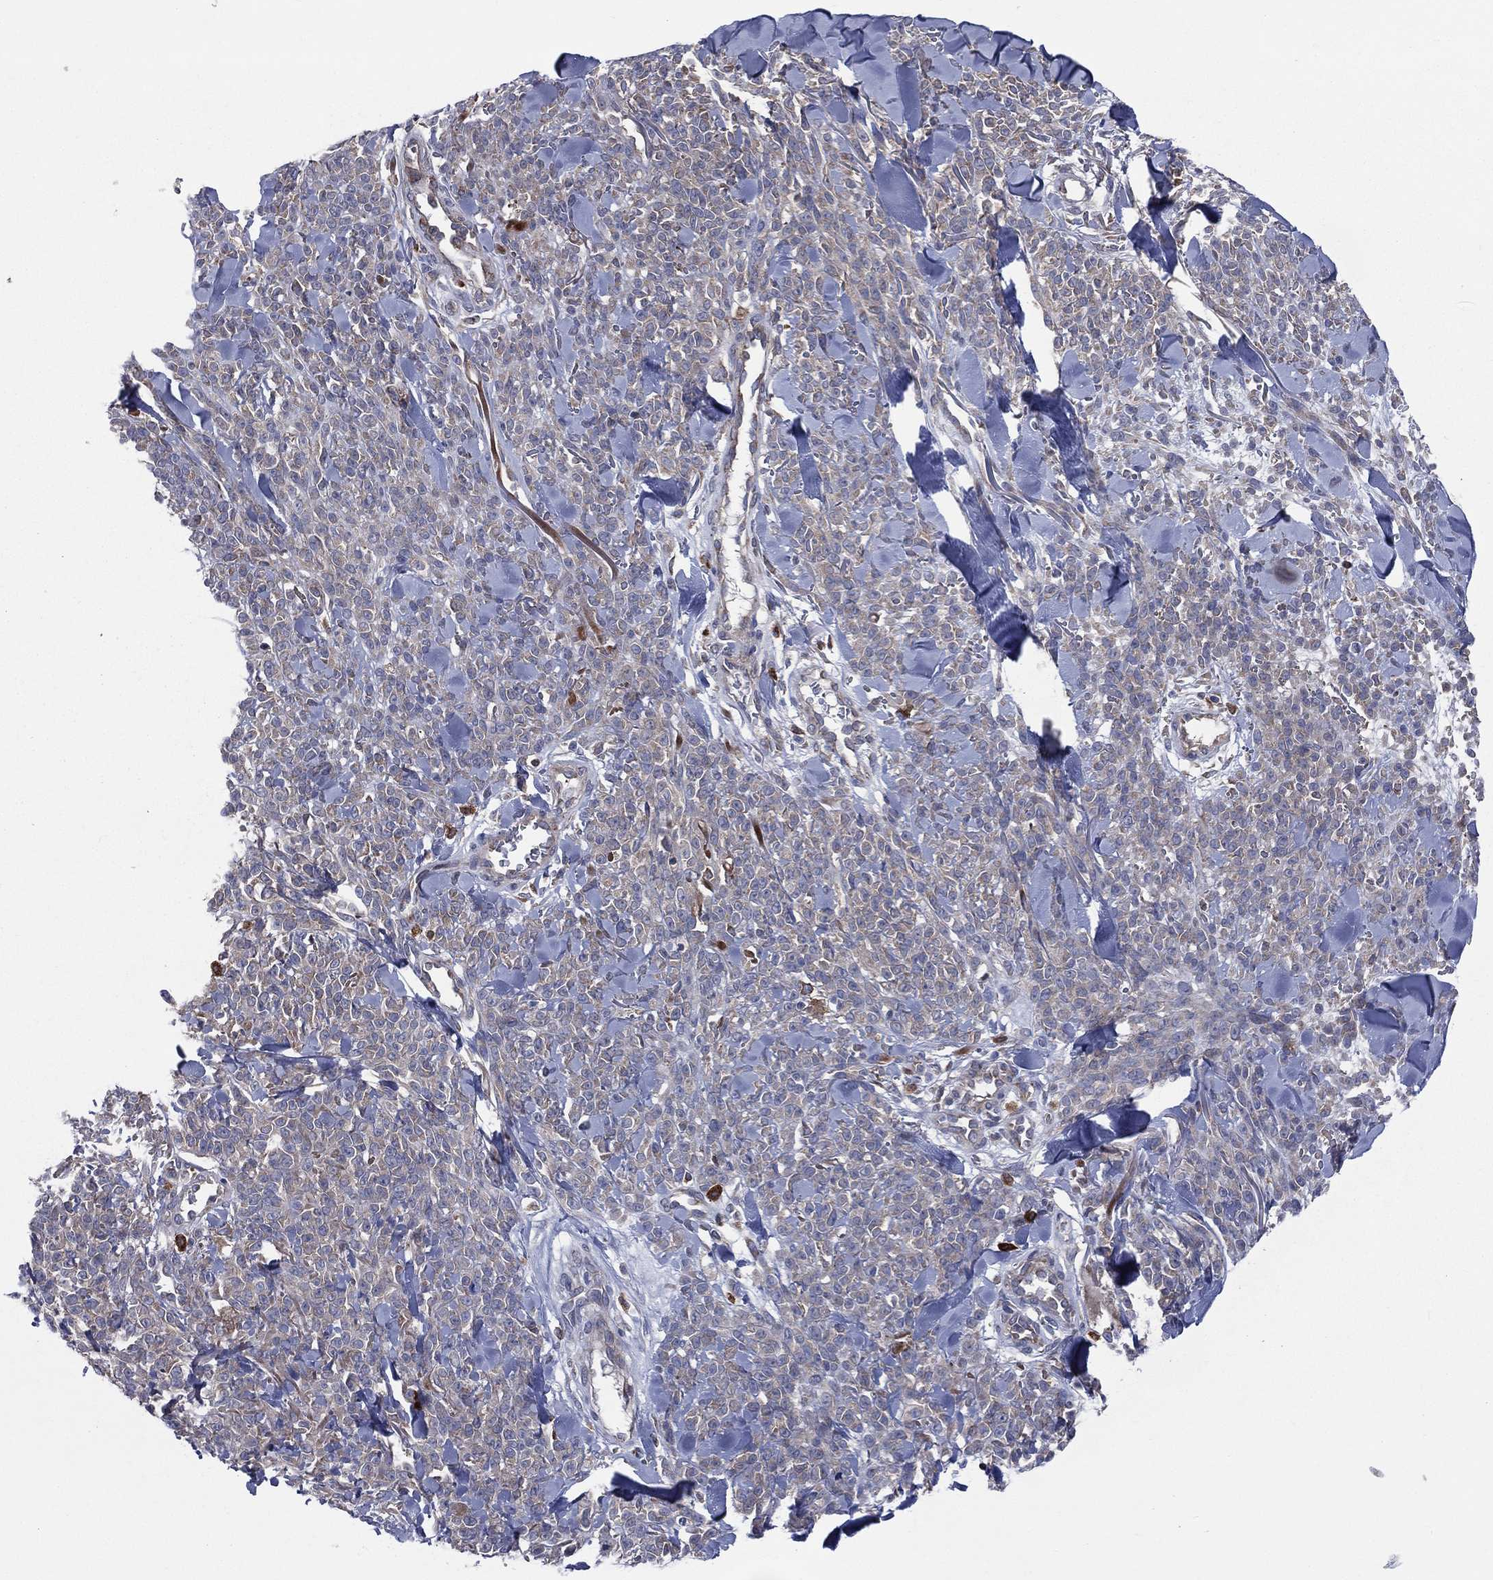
{"staining": {"intensity": "negative", "quantity": "none", "location": "none"}, "tissue": "melanoma", "cell_type": "Tumor cells", "image_type": "cancer", "snomed": [{"axis": "morphology", "description": "Malignant melanoma, NOS"}, {"axis": "topography", "description": "Skin"}, {"axis": "topography", "description": "Skin of trunk"}], "caption": "An immunohistochemistry histopathology image of malignant melanoma is shown. There is no staining in tumor cells of malignant melanoma. (Stains: DAB (3,3'-diaminobenzidine) immunohistochemistry with hematoxylin counter stain, Microscopy: brightfield microscopy at high magnification).", "gene": "CCDC159", "patient": {"sex": "male", "age": 74}}